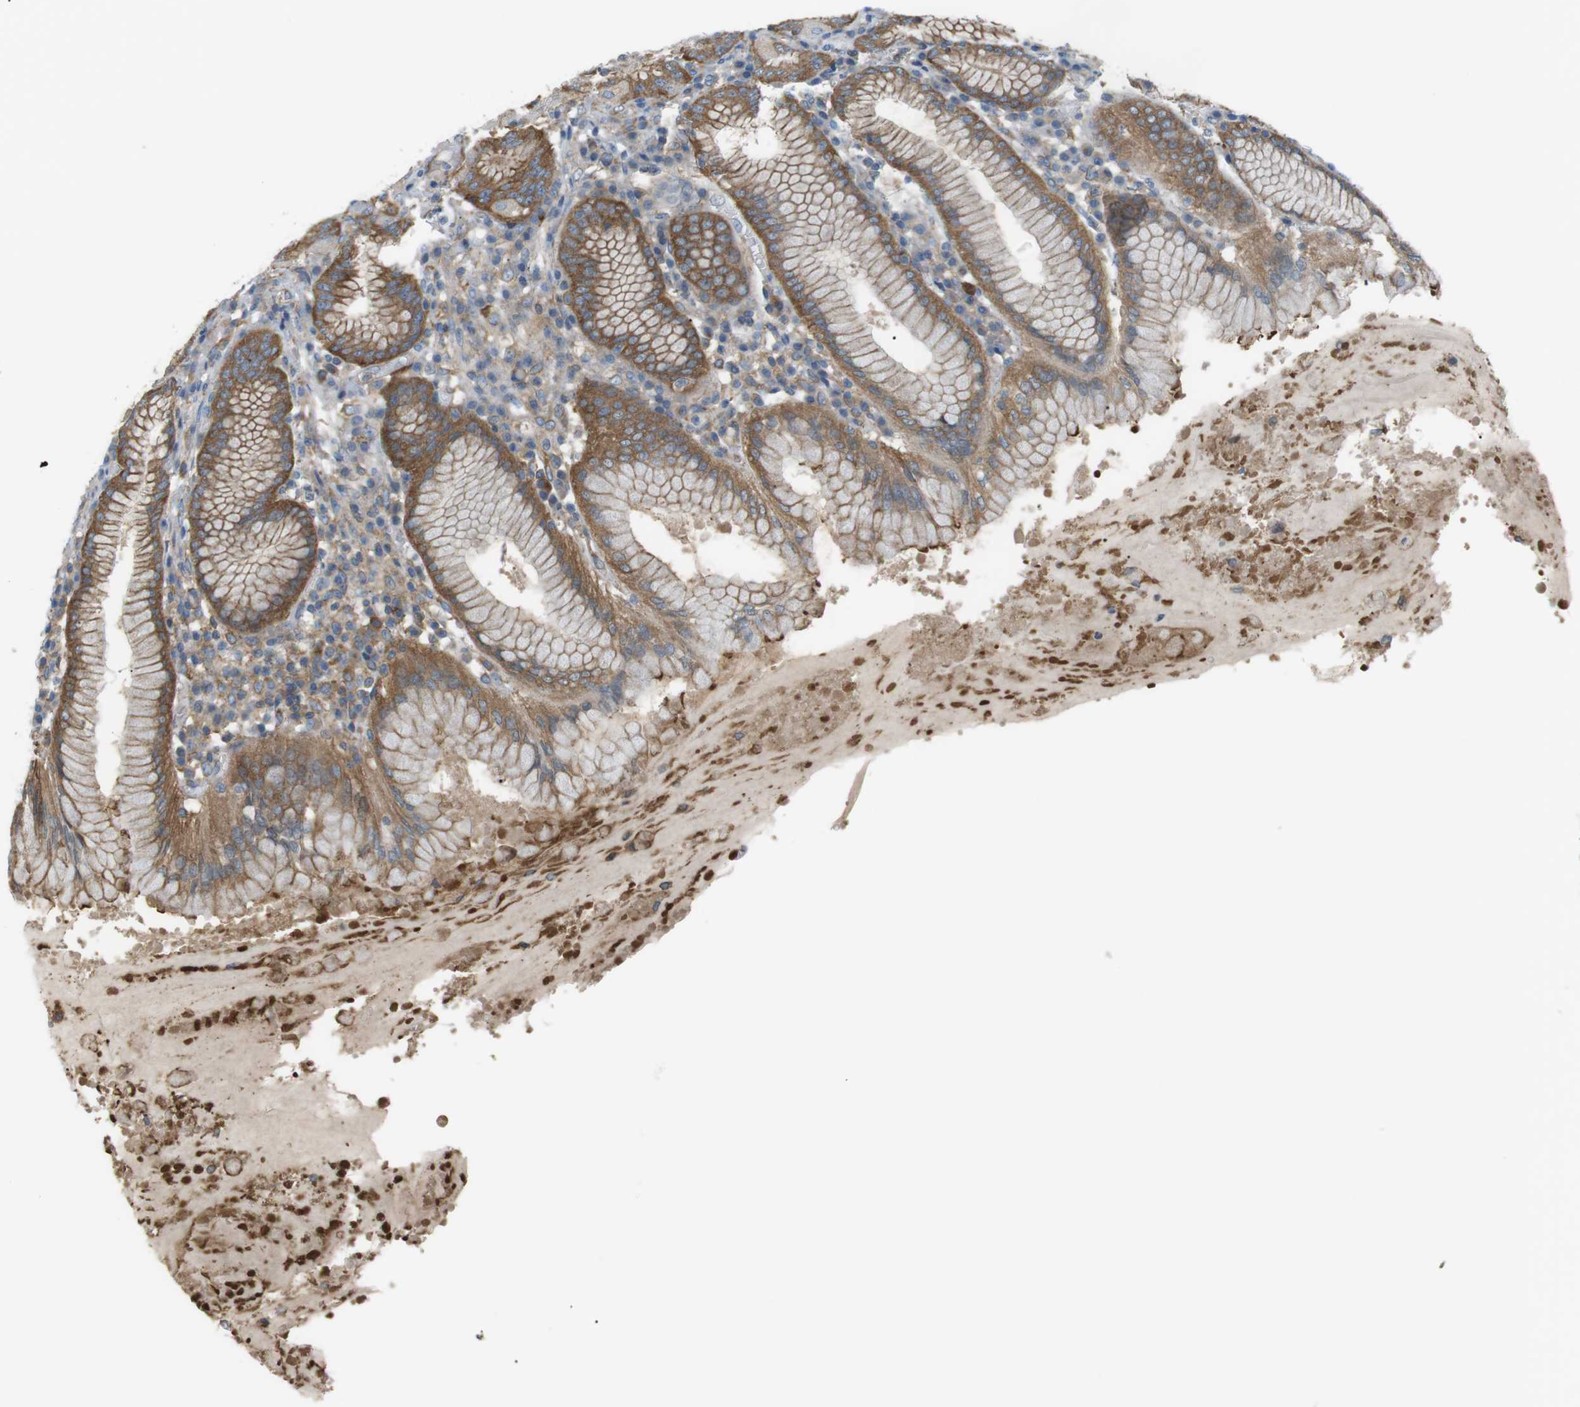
{"staining": {"intensity": "moderate", "quantity": ">75%", "location": "cytoplasmic/membranous"}, "tissue": "stomach", "cell_type": "Glandular cells", "image_type": "normal", "snomed": [{"axis": "morphology", "description": "Normal tissue, NOS"}, {"axis": "topography", "description": "Stomach"}, {"axis": "topography", "description": "Stomach, lower"}], "caption": "DAB (3,3'-diaminobenzidine) immunohistochemical staining of benign stomach shows moderate cytoplasmic/membranous protein expression in approximately >75% of glandular cells.", "gene": "PEPD", "patient": {"sex": "female", "age": 56}}